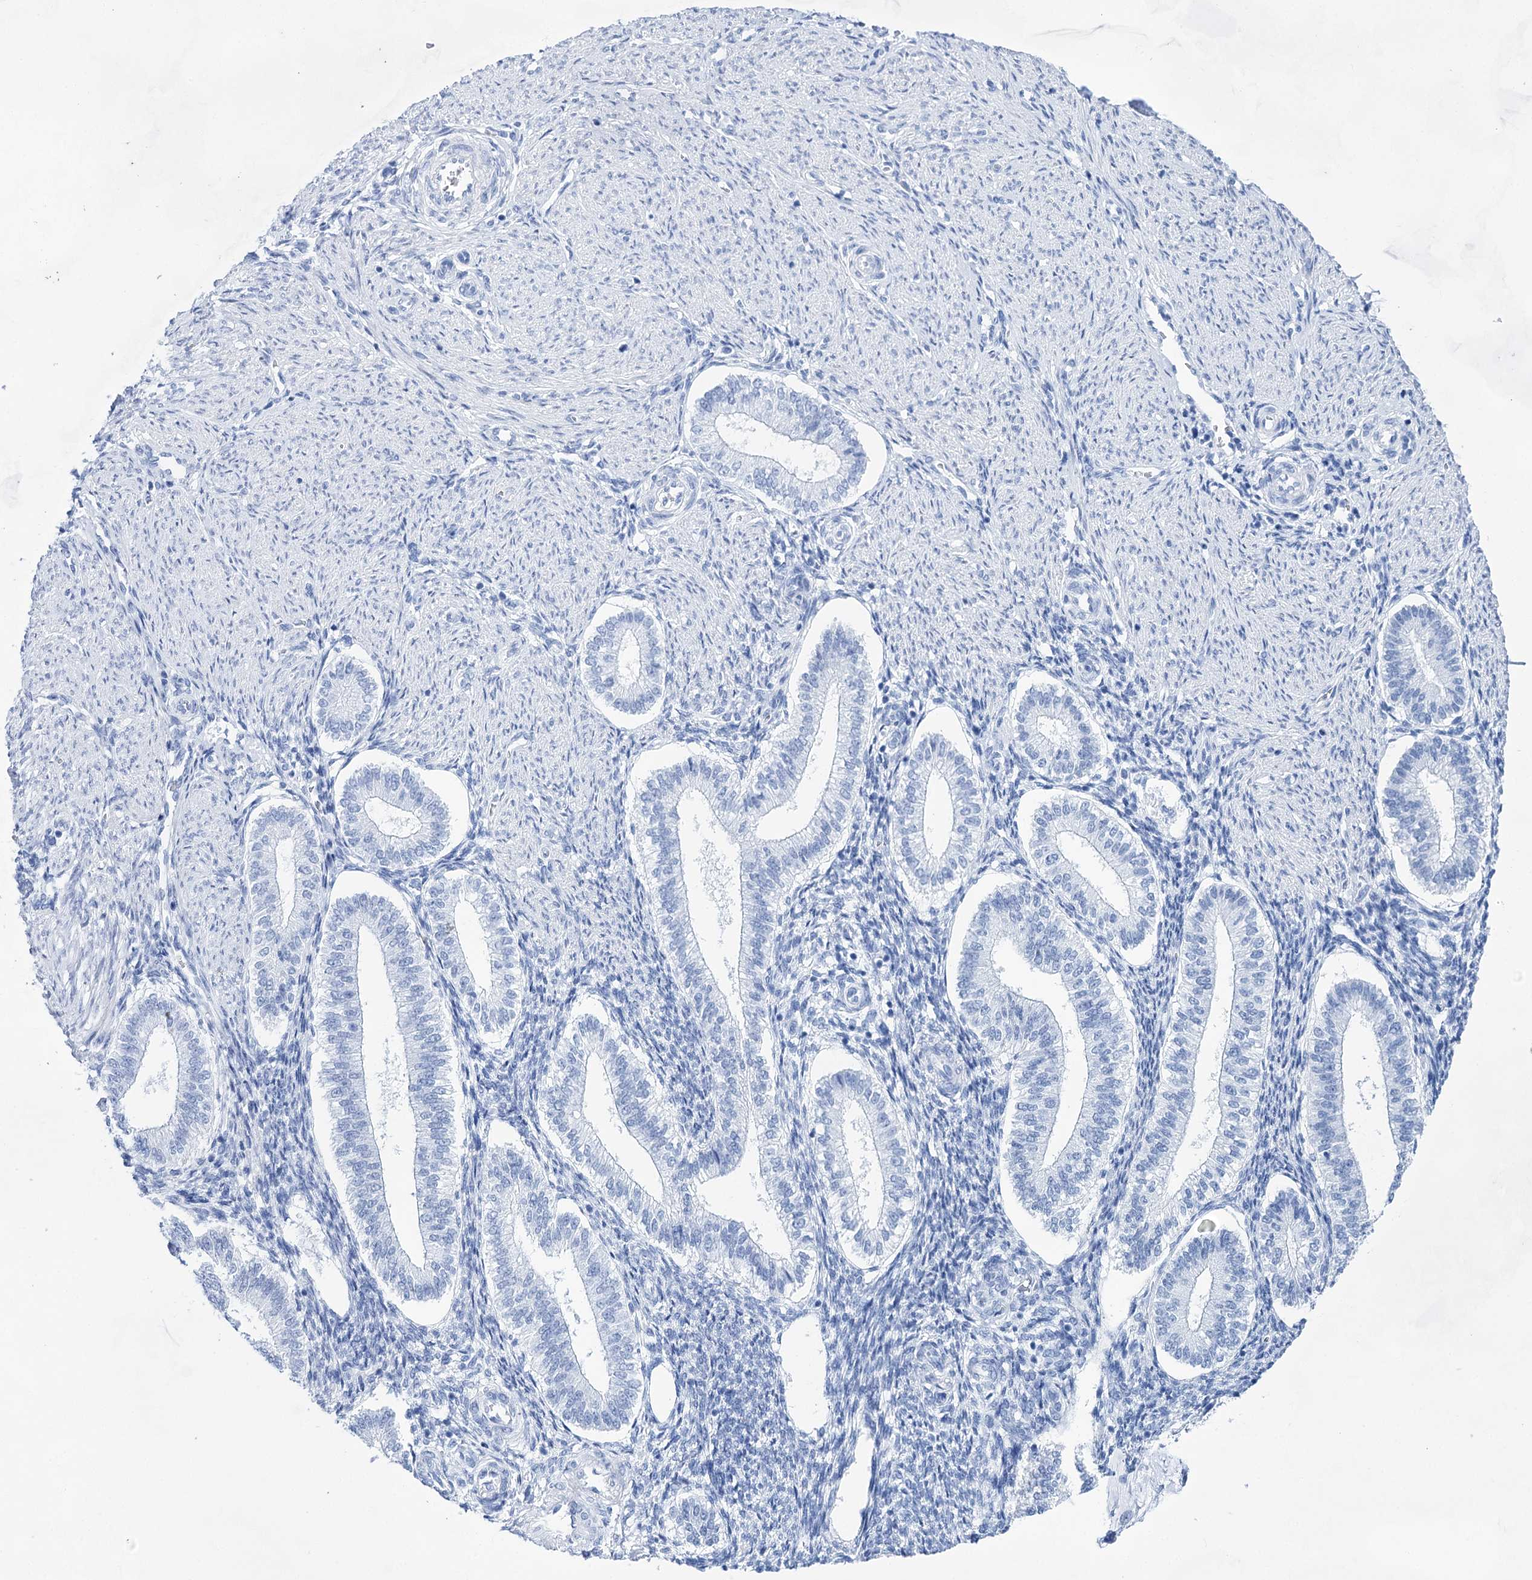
{"staining": {"intensity": "negative", "quantity": "none", "location": "none"}, "tissue": "endometrium", "cell_type": "Cells in endometrial stroma", "image_type": "normal", "snomed": [{"axis": "morphology", "description": "Normal tissue, NOS"}, {"axis": "topography", "description": "Endometrium"}], "caption": "An image of human endometrium is negative for staining in cells in endometrial stroma. The staining is performed using DAB (3,3'-diaminobenzidine) brown chromogen with nuclei counter-stained in using hematoxylin.", "gene": "LALBA", "patient": {"sex": "female", "age": 25}}